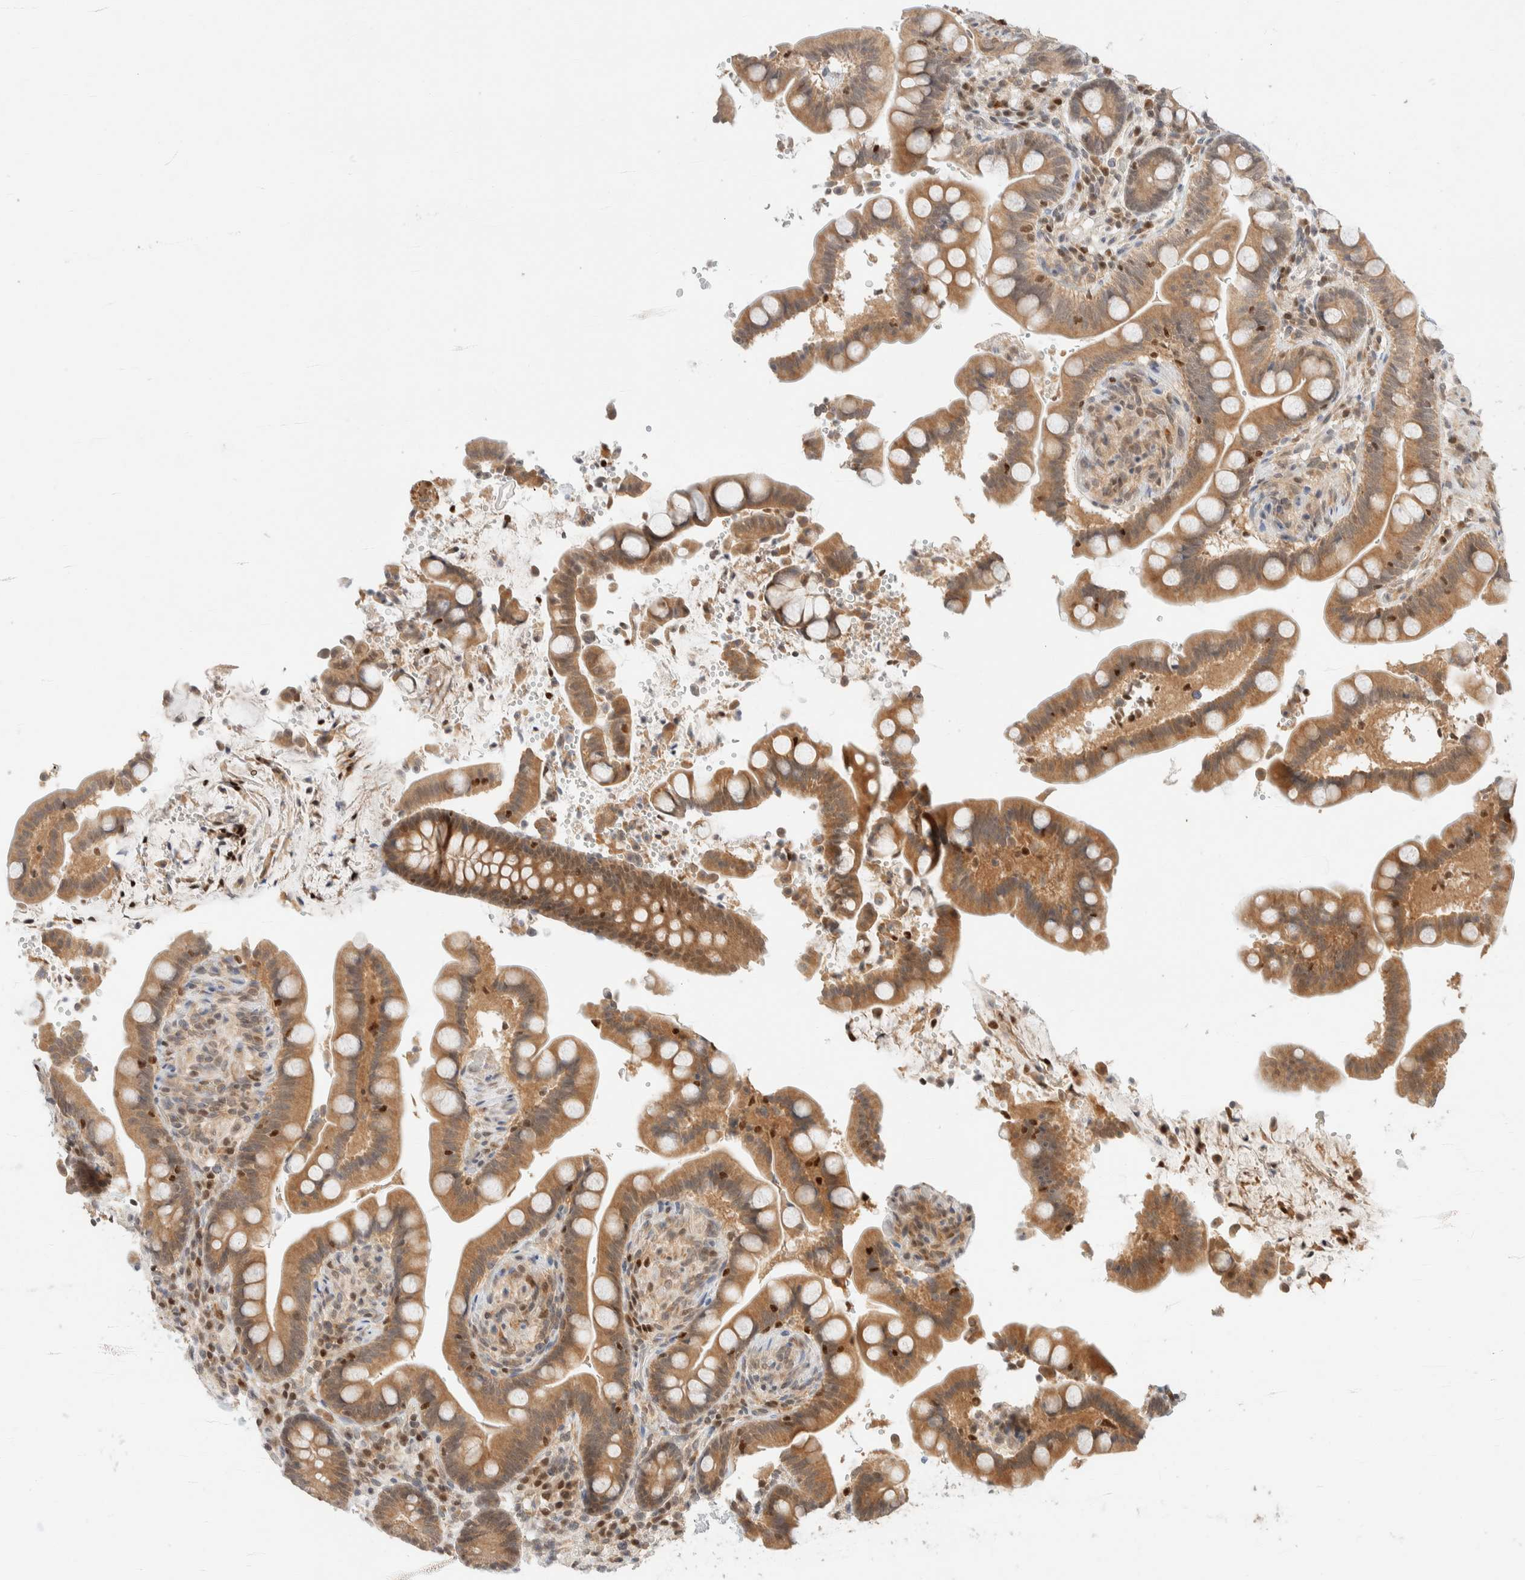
{"staining": {"intensity": "weak", "quantity": "25%-75%", "location": "cytoplasmic/membranous"}, "tissue": "colon", "cell_type": "Endothelial cells", "image_type": "normal", "snomed": [{"axis": "morphology", "description": "Normal tissue, NOS"}, {"axis": "topography", "description": "Smooth muscle"}, {"axis": "topography", "description": "Colon"}], "caption": "The micrograph demonstrates immunohistochemical staining of benign colon. There is weak cytoplasmic/membranous staining is seen in about 25%-75% of endothelial cells. (DAB (3,3'-diaminobenzidine) IHC, brown staining for protein, blue staining for nuclei).", "gene": "C8orf76", "patient": {"sex": "male", "age": 73}}